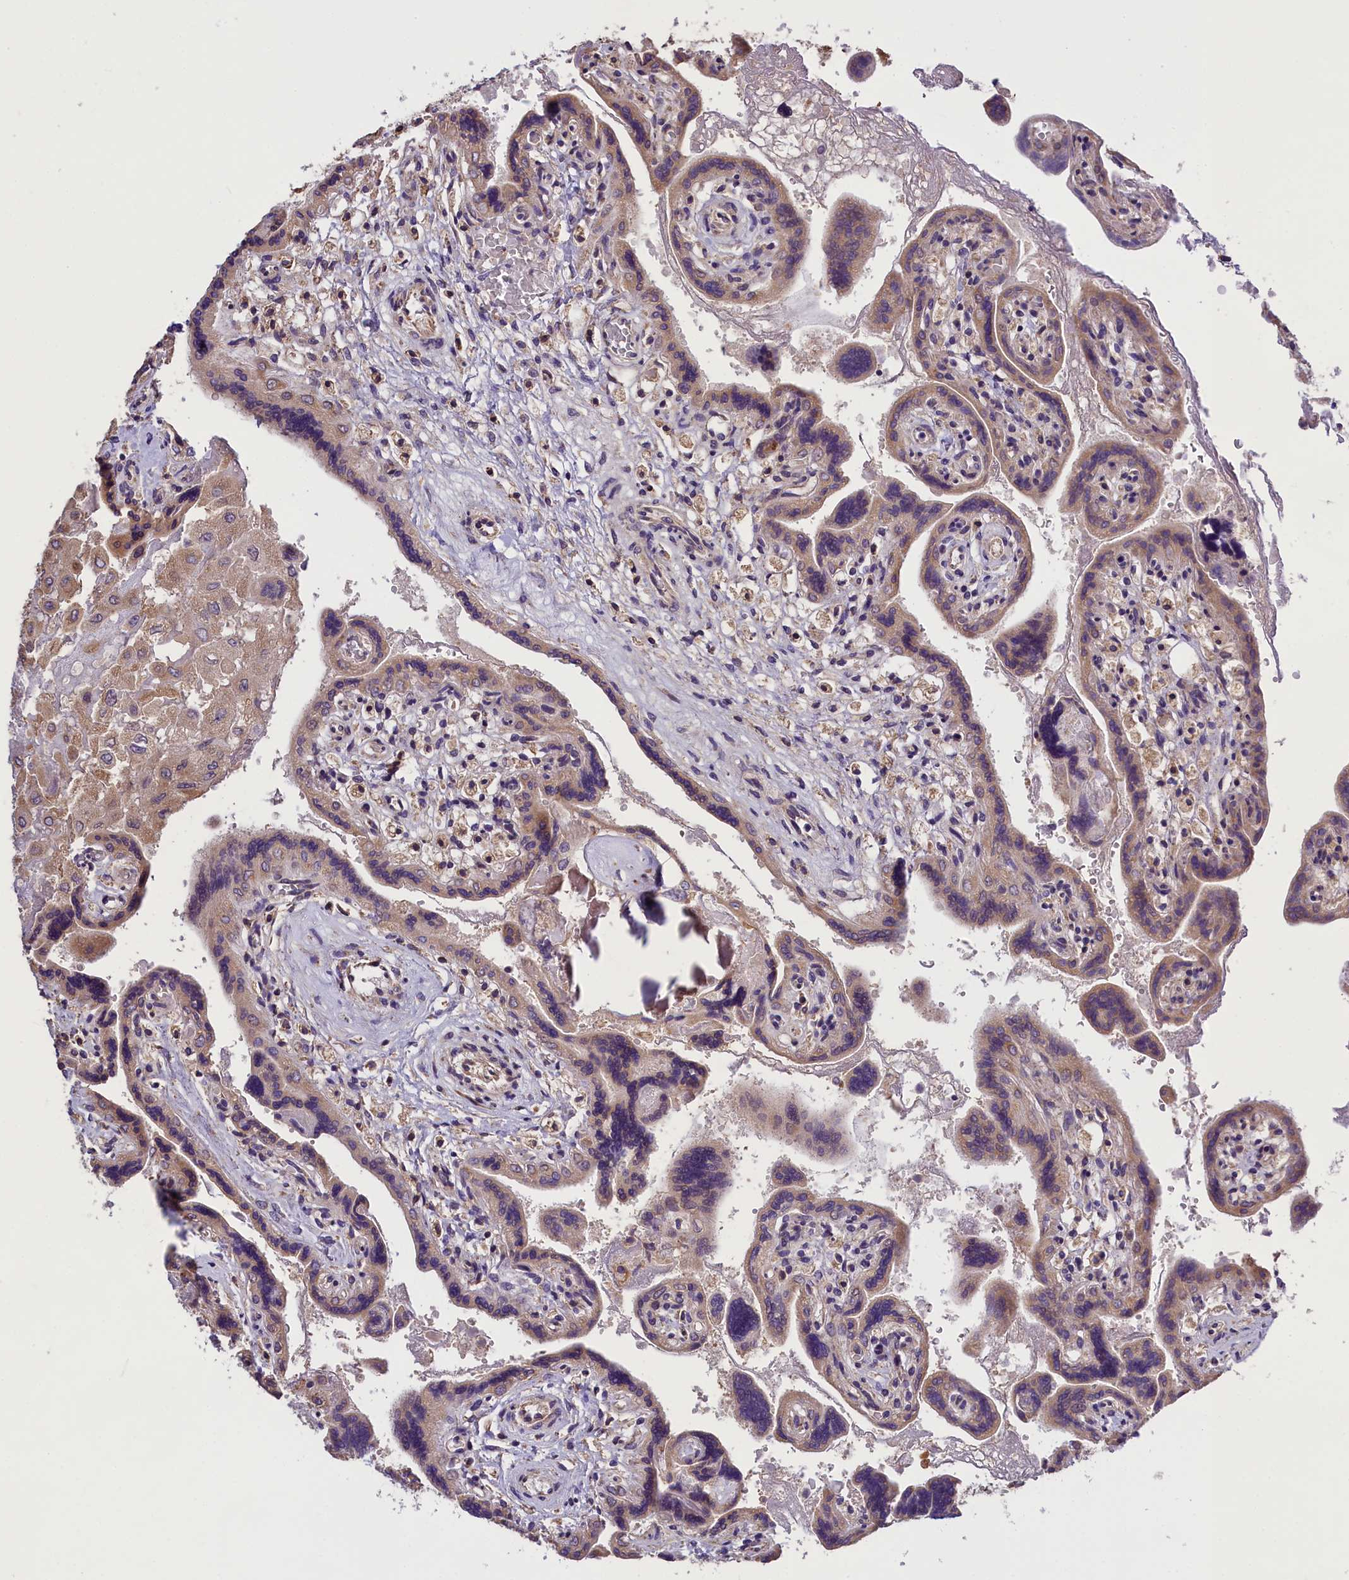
{"staining": {"intensity": "moderate", "quantity": ">75%", "location": "cytoplasmic/membranous"}, "tissue": "placenta", "cell_type": "Trophoblastic cells", "image_type": "normal", "snomed": [{"axis": "morphology", "description": "Normal tissue, NOS"}, {"axis": "topography", "description": "Placenta"}], "caption": "Protein expression analysis of unremarkable placenta exhibits moderate cytoplasmic/membranous staining in approximately >75% of trophoblastic cells. Using DAB (brown) and hematoxylin (blue) stains, captured at high magnification using brightfield microscopy.", "gene": "ABCC10", "patient": {"sex": "female", "age": 37}}